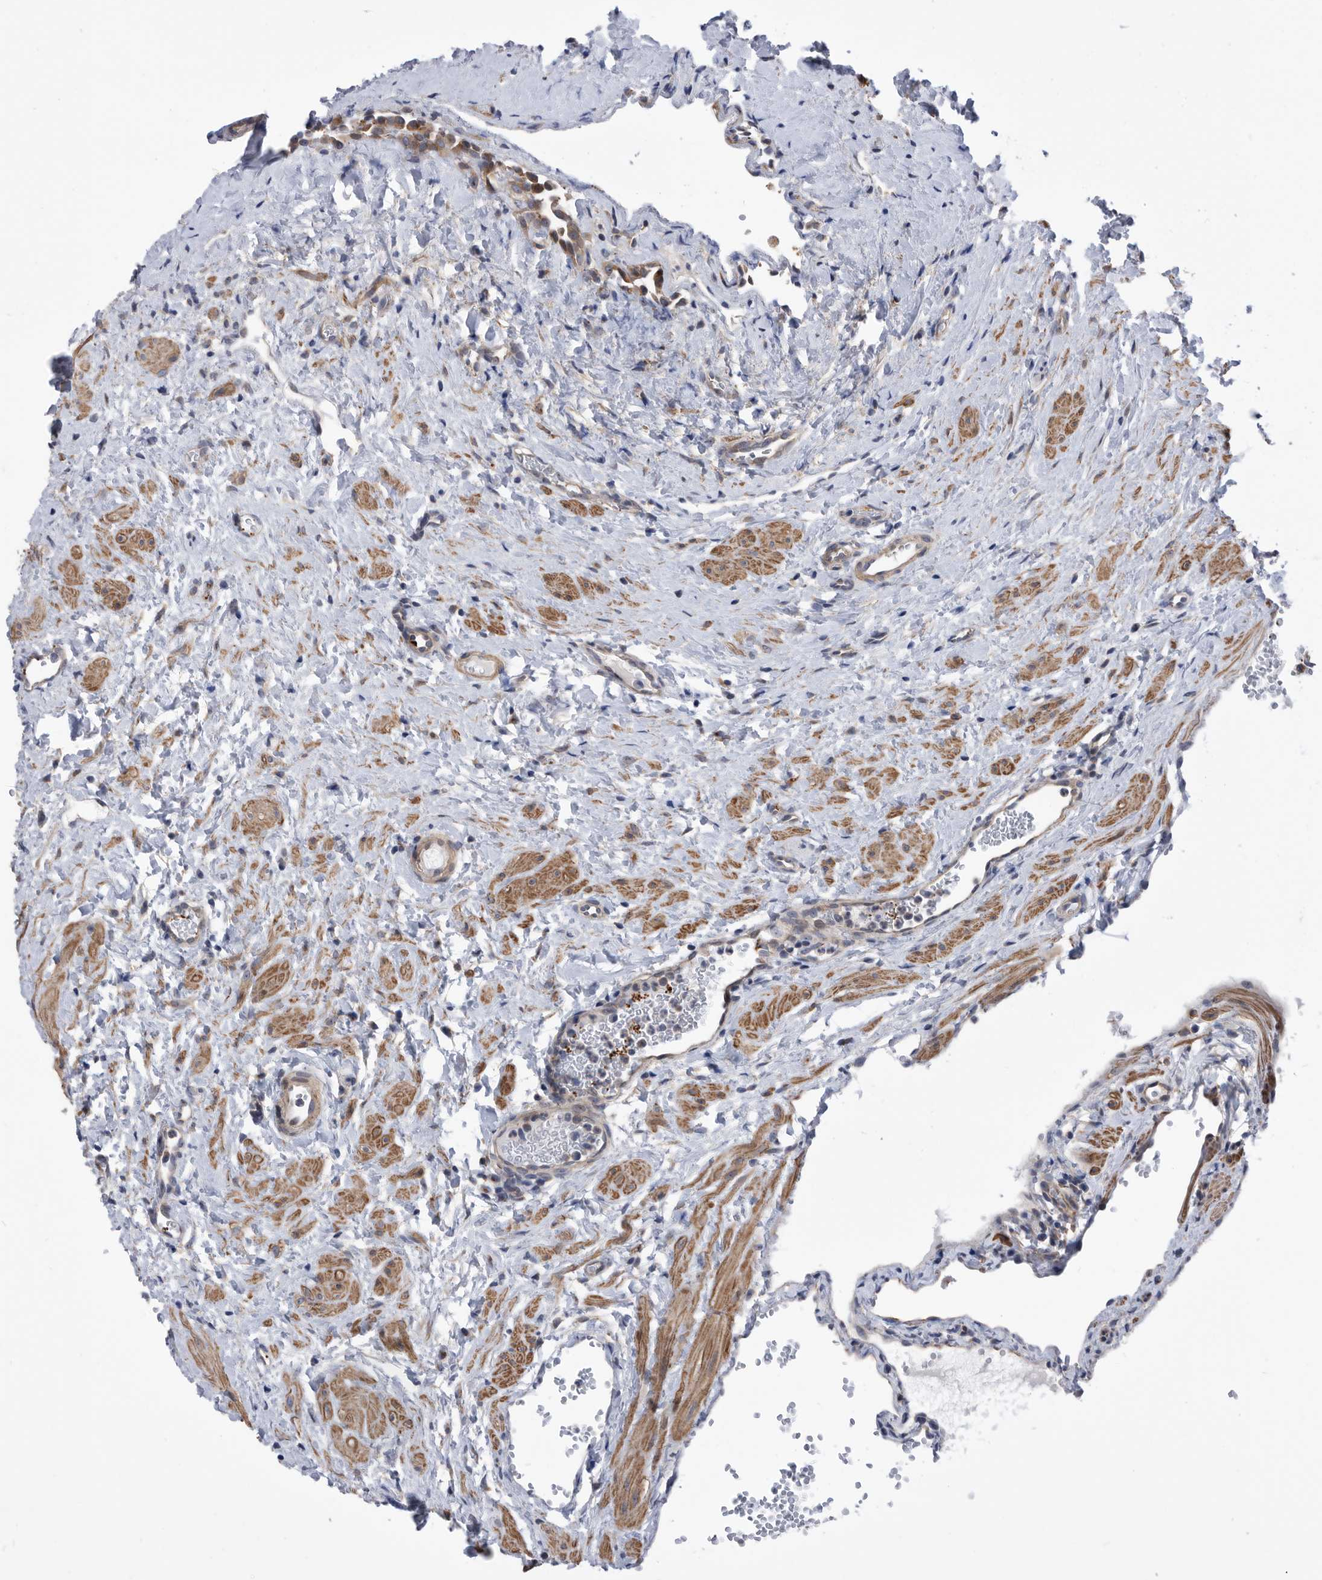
{"staining": {"intensity": "negative", "quantity": "none", "location": "none"}, "tissue": "ovary", "cell_type": "Ovarian stroma cells", "image_type": "normal", "snomed": [{"axis": "morphology", "description": "Normal tissue, NOS"}, {"axis": "morphology", "description": "Cyst, NOS"}, {"axis": "topography", "description": "Ovary"}], "caption": "Ovarian stroma cells show no significant expression in unremarkable ovary.", "gene": "BAIAP3", "patient": {"sex": "female", "age": 33}}